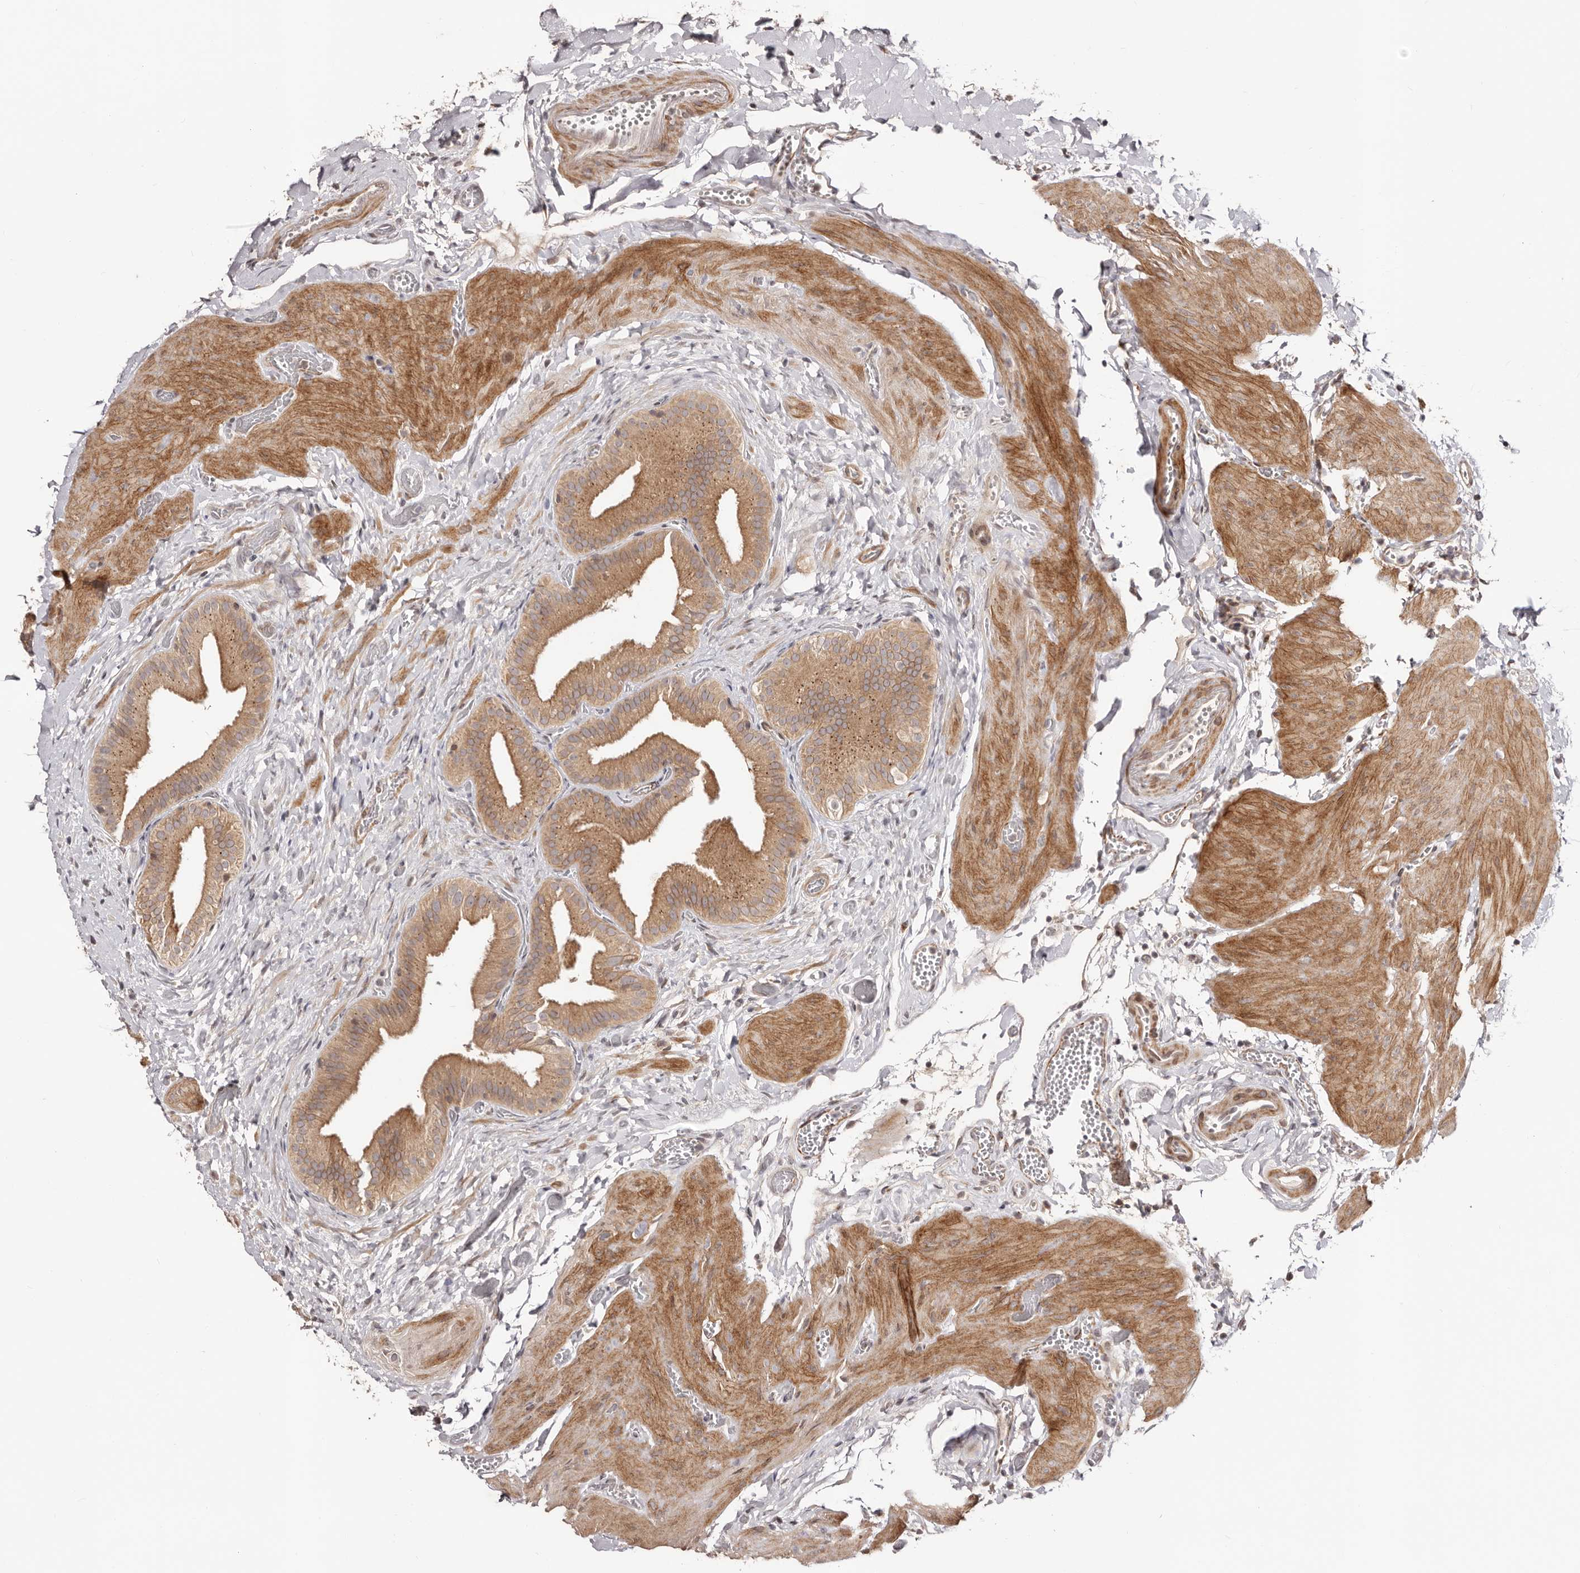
{"staining": {"intensity": "moderate", "quantity": ">75%", "location": "cytoplasmic/membranous"}, "tissue": "gallbladder", "cell_type": "Glandular cells", "image_type": "normal", "snomed": [{"axis": "morphology", "description": "Normal tissue, NOS"}, {"axis": "topography", "description": "Gallbladder"}], "caption": "Unremarkable gallbladder exhibits moderate cytoplasmic/membranous expression in about >75% of glandular cells.", "gene": "MICAL2", "patient": {"sex": "female", "age": 64}}